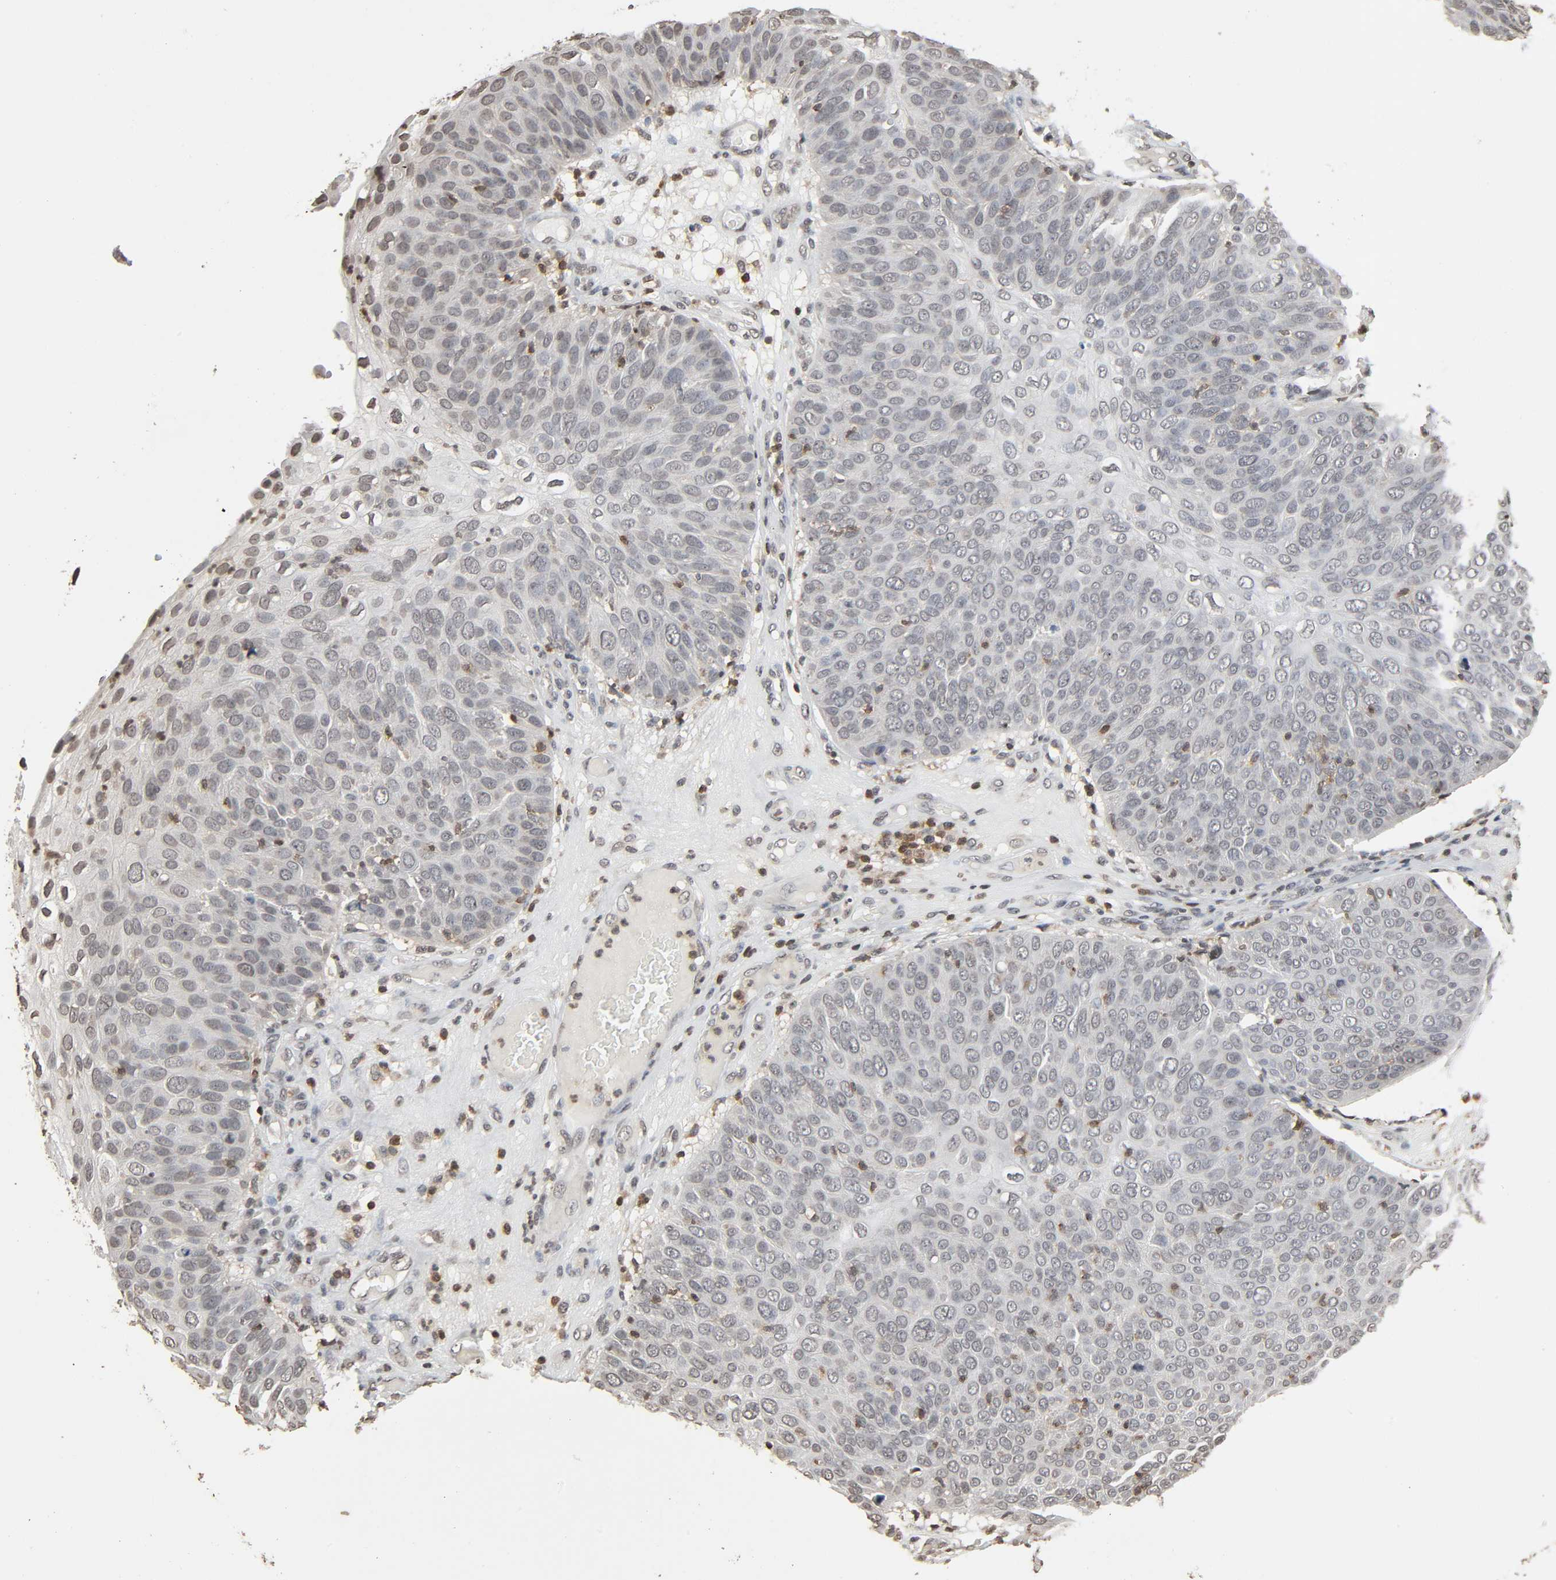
{"staining": {"intensity": "negative", "quantity": "none", "location": "none"}, "tissue": "skin cancer", "cell_type": "Tumor cells", "image_type": "cancer", "snomed": [{"axis": "morphology", "description": "Squamous cell carcinoma, NOS"}, {"axis": "topography", "description": "Skin"}], "caption": "There is no significant positivity in tumor cells of skin cancer.", "gene": "STK4", "patient": {"sex": "male", "age": 87}}